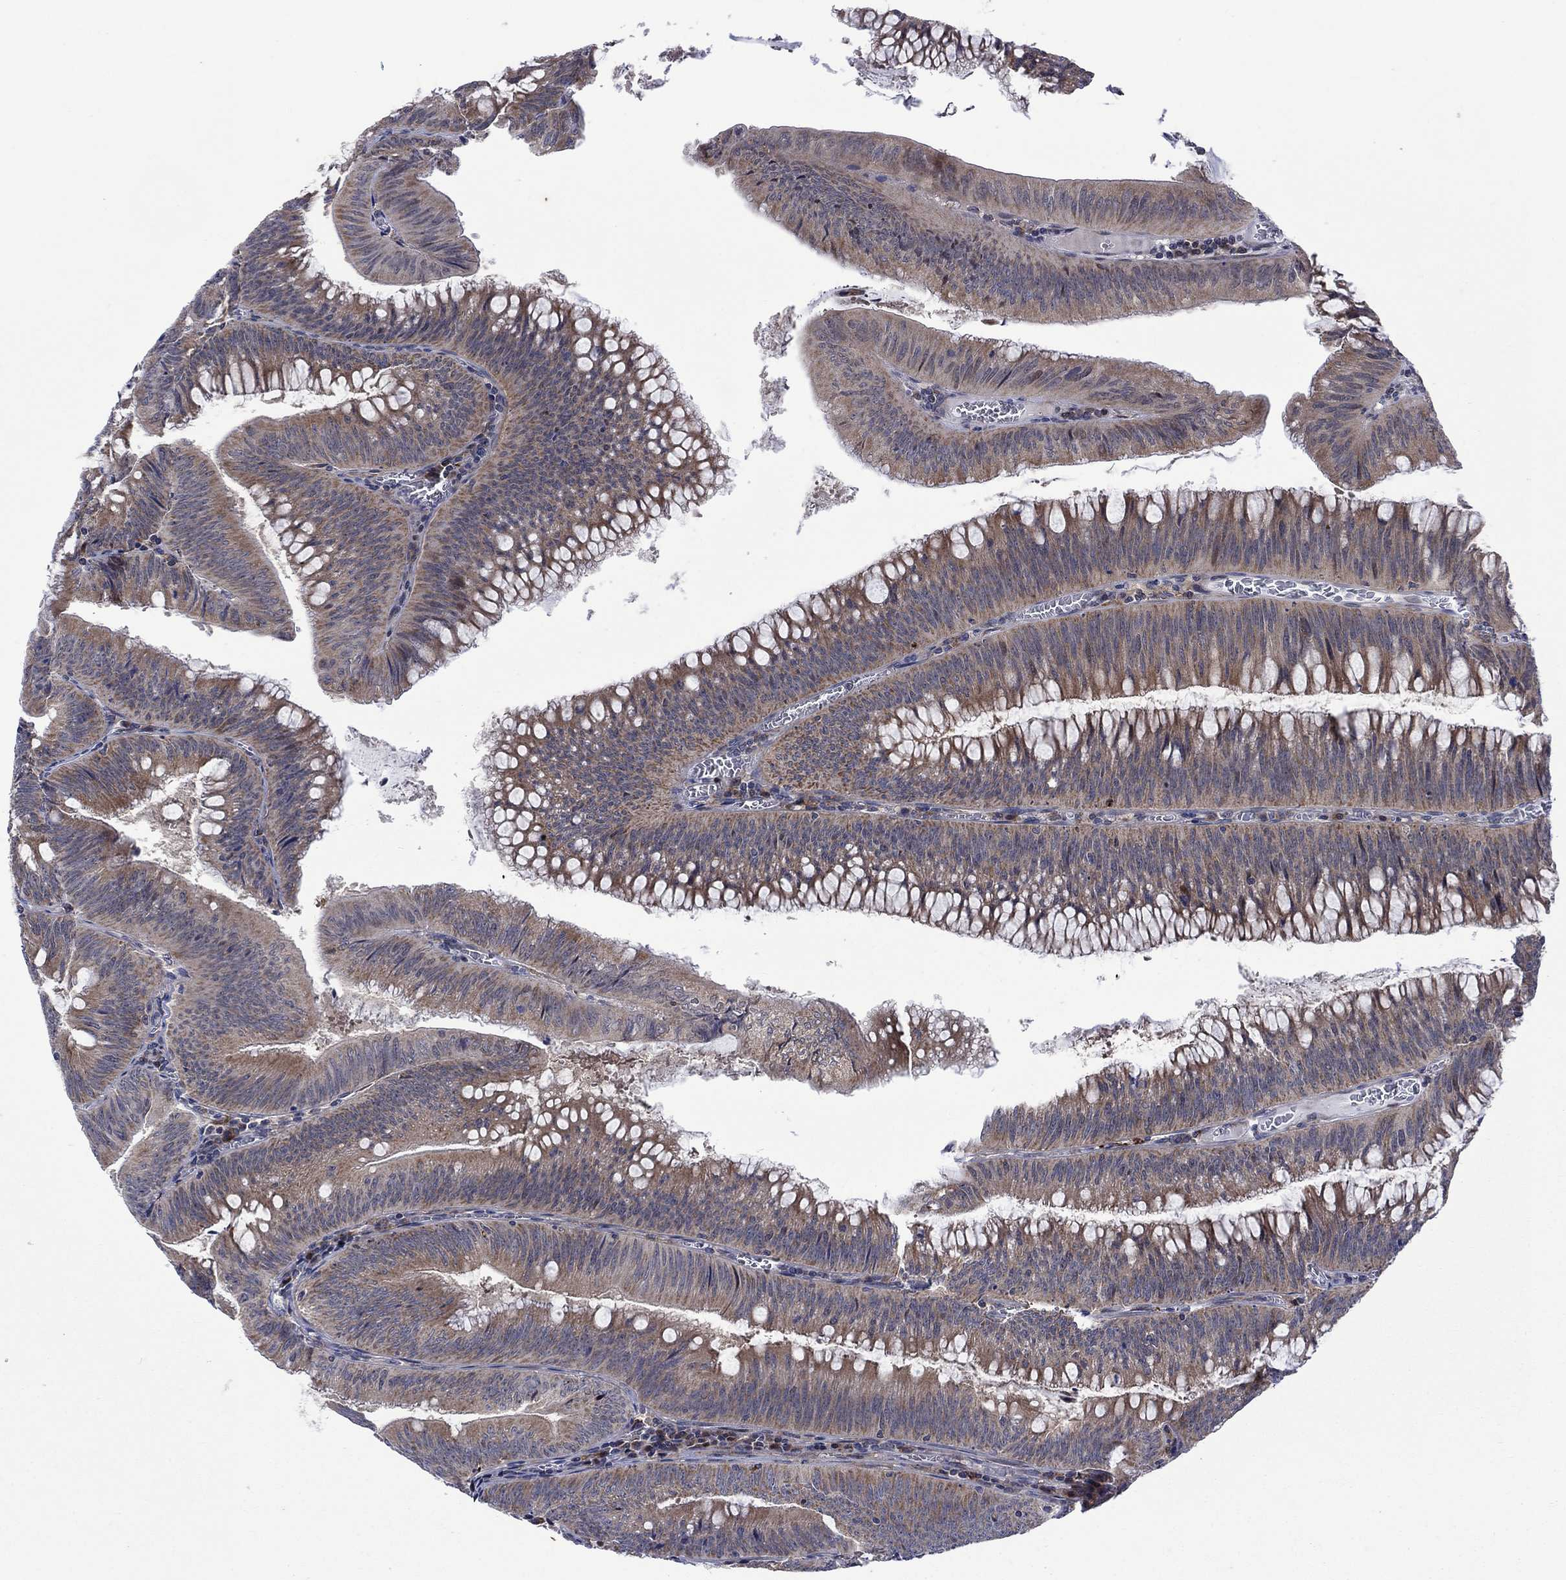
{"staining": {"intensity": "moderate", "quantity": ">75%", "location": "cytoplasmic/membranous"}, "tissue": "colorectal cancer", "cell_type": "Tumor cells", "image_type": "cancer", "snomed": [{"axis": "morphology", "description": "Adenocarcinoma, NOS"}, {"axis": "topography", "description": "Rectum"}], "caption": "The image shows a brown stain indicating the presence of a protein in the cytoplasmic/membranous of tumor cells in colorectal cancer (adenocarcinoma).", "gene": "SLC35F2", "patient": {"sex": "female", "age": 72}}